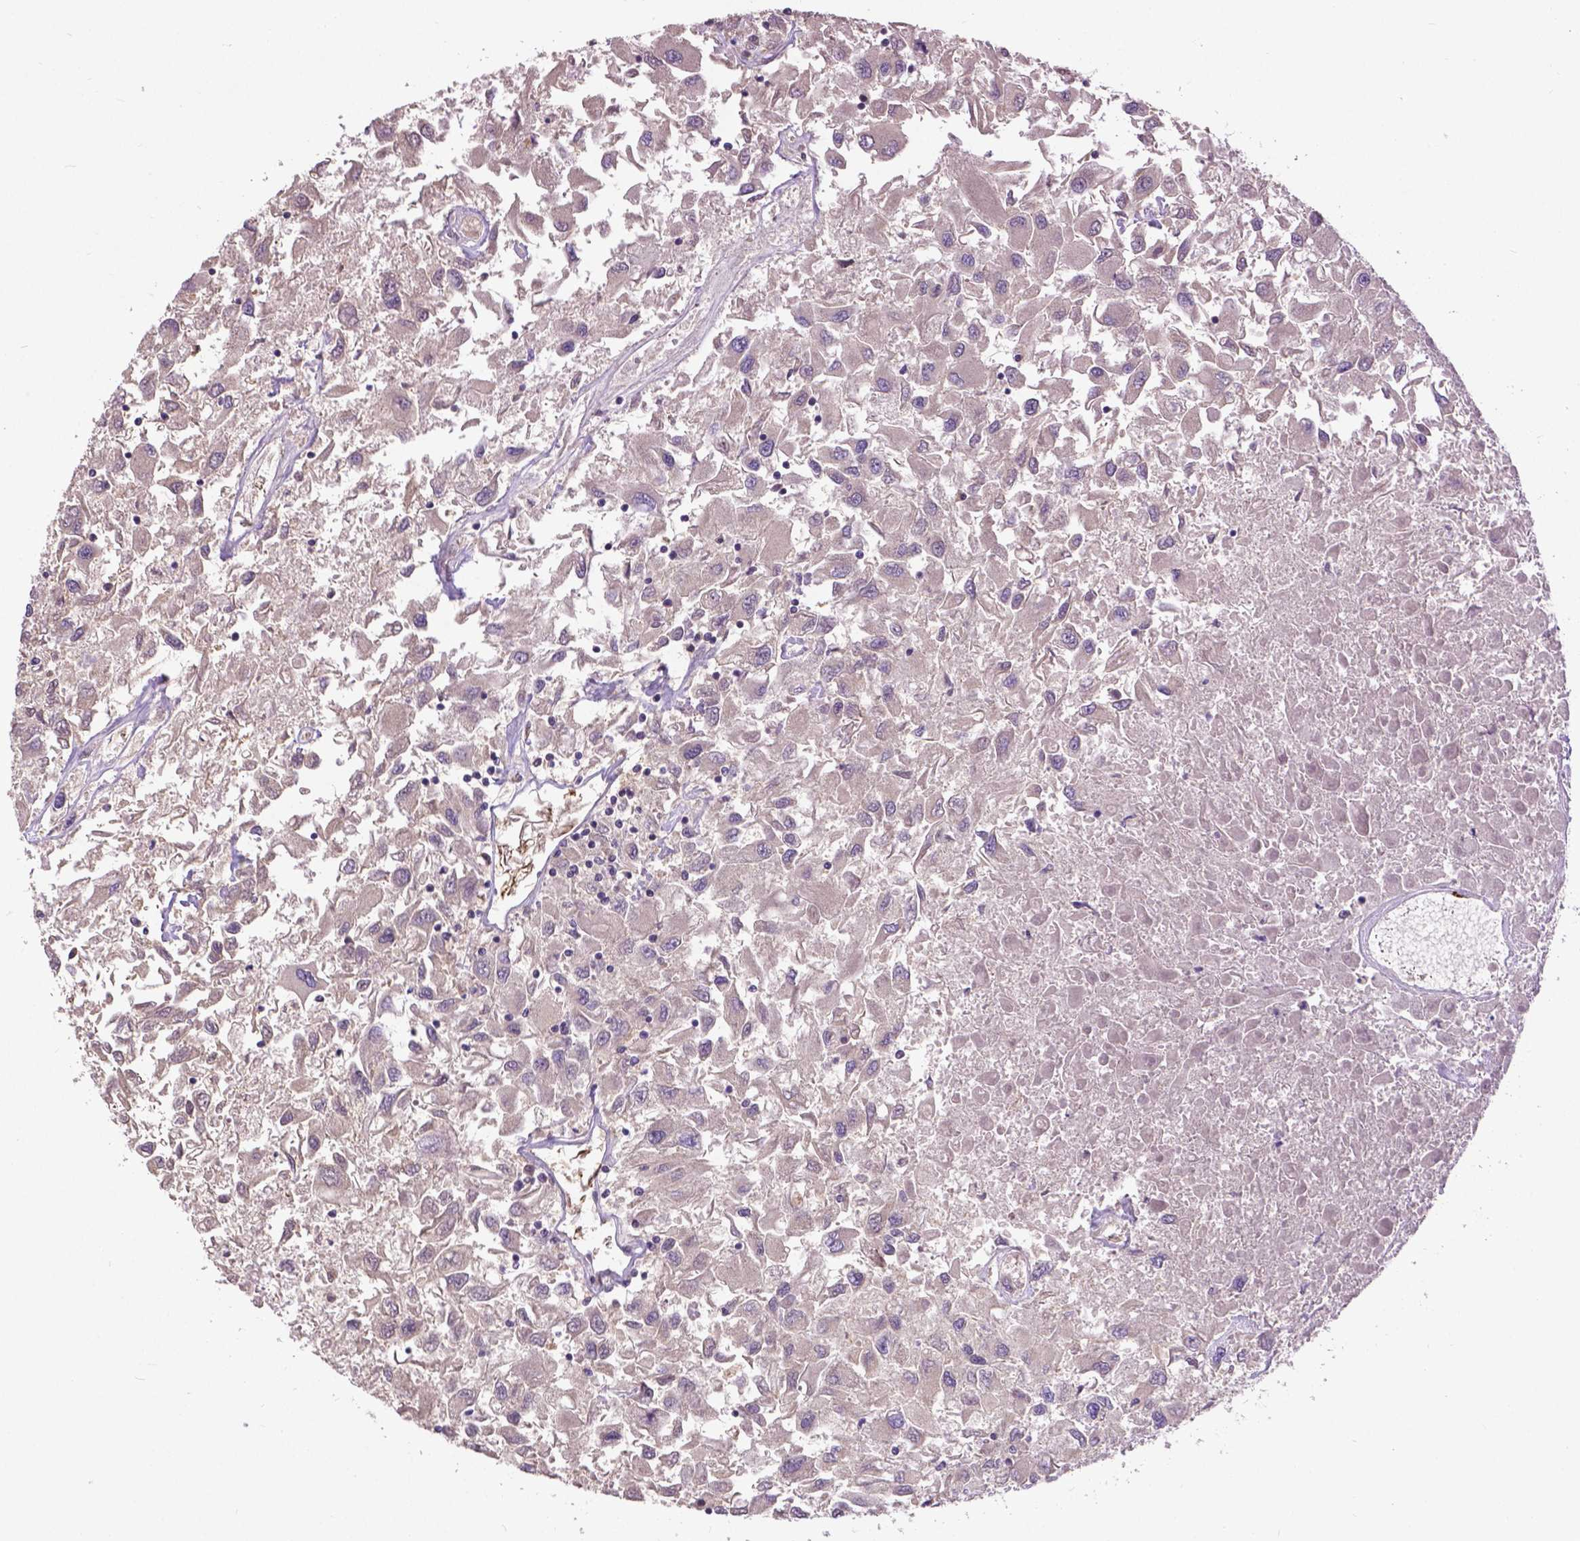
{"staining": {"intensity": "negative", "quantity": "none", "location": "none"}, "tissue": "renal cancer", "cell_type": "Tumor cells", "image_type": "cancer", "snomed": [{"axis": "morphology", "description": "Adenocarcinoma, NOS"}, {"axis": "topography", "description": "Kidney"}], "caption": "The histopathology image reveals no staining of tumor cells in renal adenocarcinoma.", "gene": "ZNF337", "patient": {"sex": "female", "age": 76}}